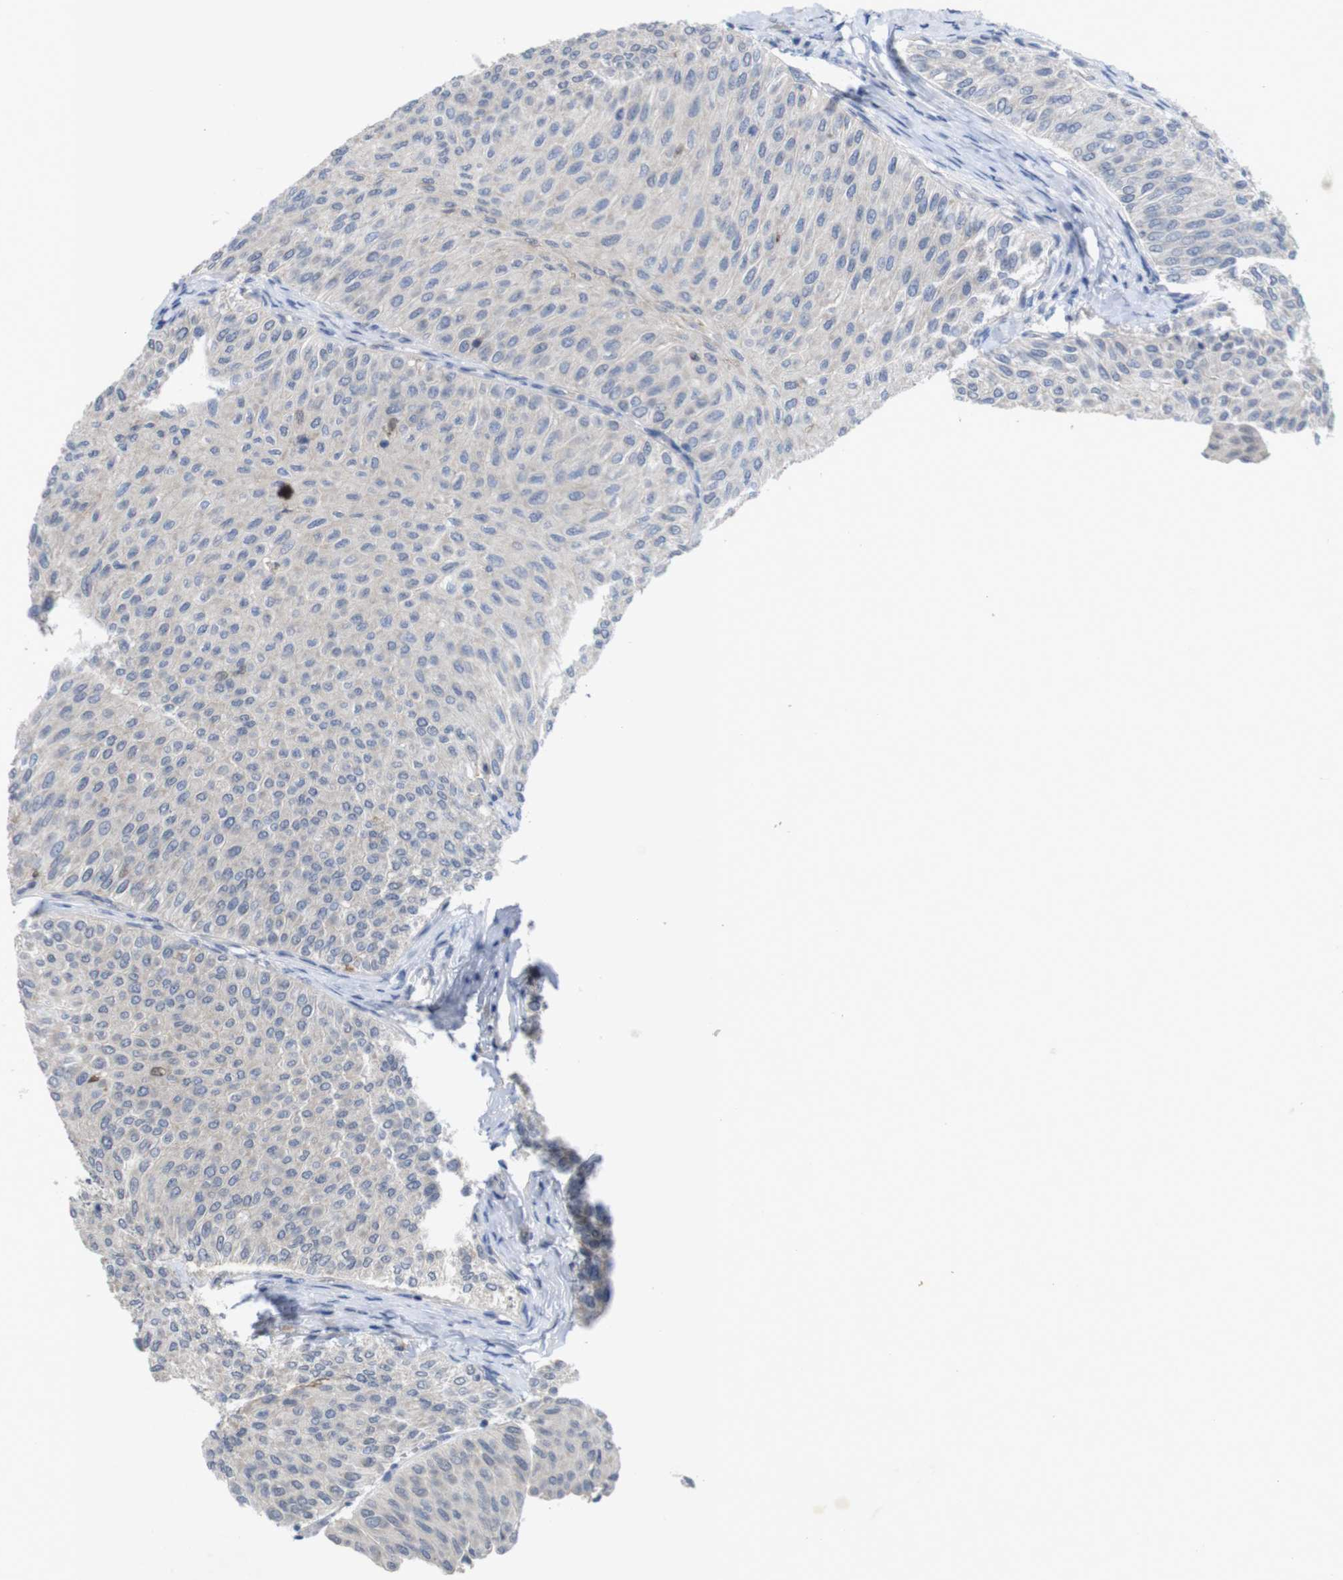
{"staining": {"intensity": "negative", "quantity": "none", "location": "none"}, "tissue": "urothelial cancer", "cell_type": "Tumor cells", "image_type": "cancer", "snomed": [{"axis": "morphology", "description": "Urothelial carcinoma, Low grade"}, {"axis": "topography", "description": "Urinary bladder"}], "caption": "Photomicrograph shows no protein staining in tumor cells of urothelial carcinoma (low-grade) tissue.", "gene": "BCAR3", "patient": {"sex": "male", "age": 78}}